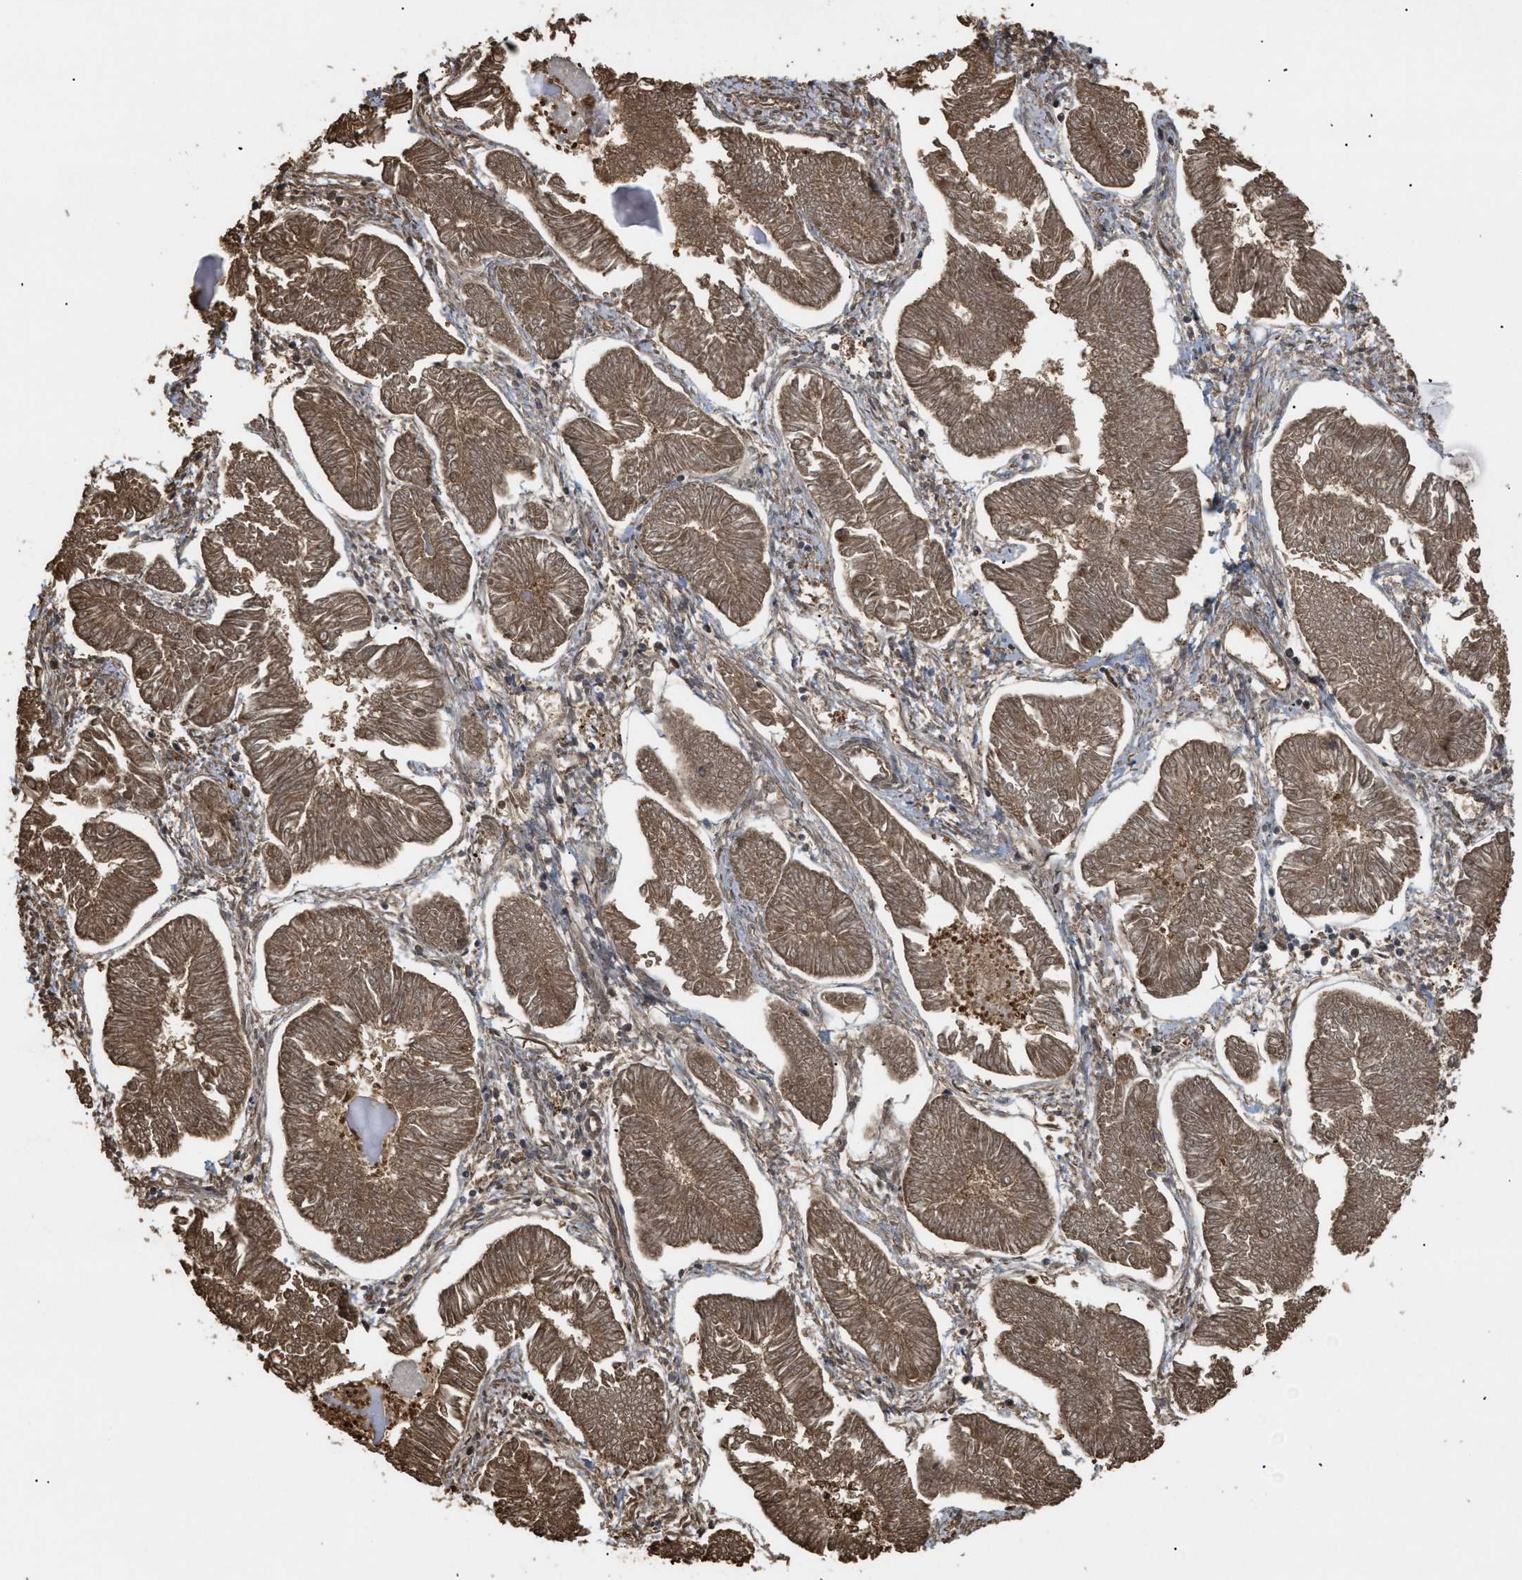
{"staining": {"intensity": "moderate", "quantity": ">75%", "location": "cytoplasmic/membranous"}, "tissue": "endometrial cancer", "cell_type": "Tumor cells", "image_type": "cancer", "snomed": [{"axis": "morphology", "description": "Adenocarcinoma, NOS"}, {"axis": "topography", "description": "Endometrium"}], "caption": "Immunohistochemical staining of human endometrial cancer reveals moderate cytoplasmic/membranous protein positivity in about >75% of tumor cells. The protein of interest is shown in brown color, while the nuclei are stained blue.", "gene": "CALM1", "patient": {"sex": "female", "age": 53}}